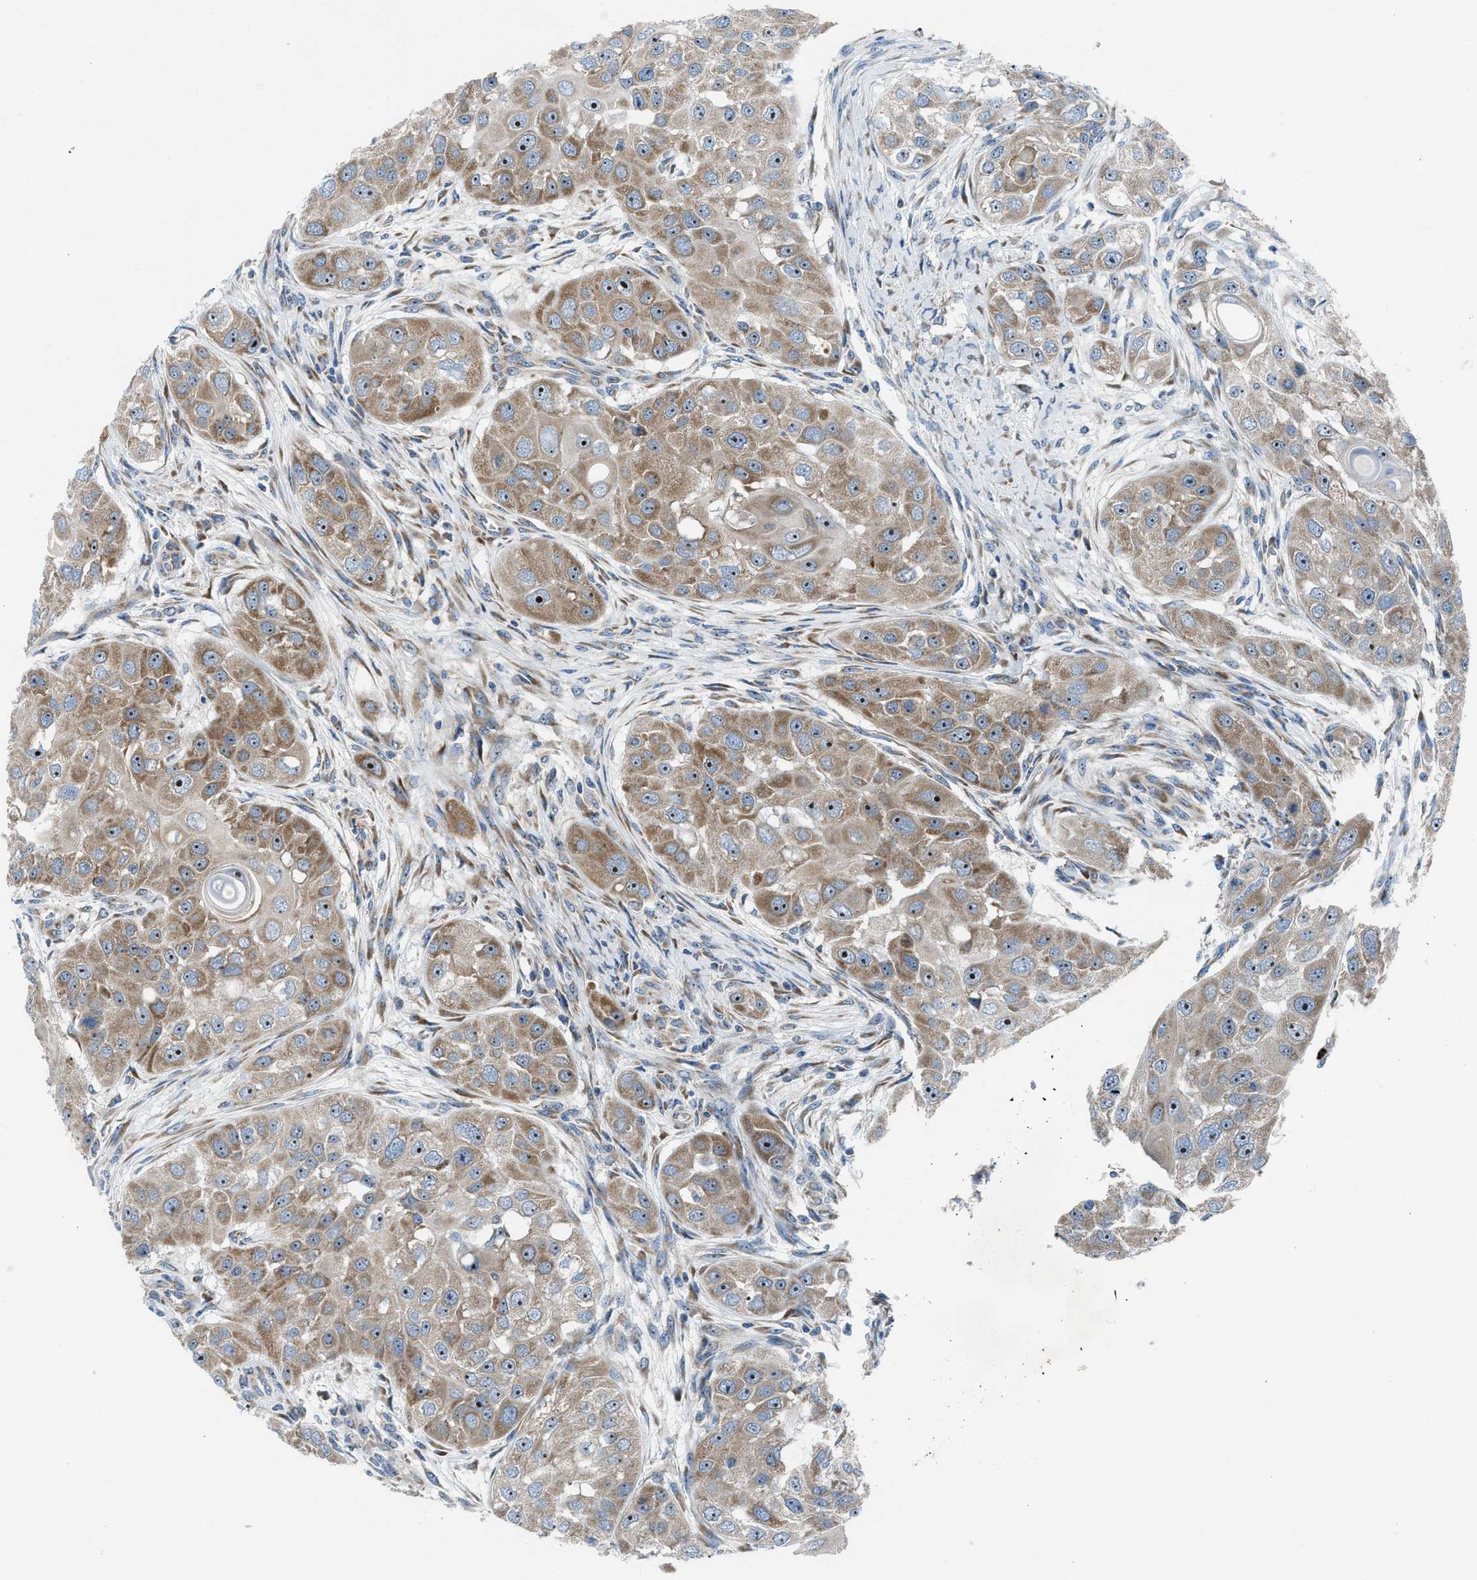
{"staining": {"intensity": "moderate", "quantity": ">75%", "location": "cytoplasmic/membranous,nuclear"}, "tissue": "head and neck cancer", "cell_type": "Tumor cells", "image_type": "cancer", "snomed": [{"axis": "morphology", "description": "Normal tissue, NOS"}, {"axis": "morphology", "description": "Squamous cell carcinoma, NOS"}, {"axis": "topography", "description": "Skeletal muscle"}, {"axis": "topography", "description": "Head-Neck"}], "caption": "Head and neck squamous cell carcinoma was stained to show a protein in brown. There is medium levels of moderate cytoplasmic/membranous and nuclear expression in approximately >75% of tumor cells.", "gene": "TPH1", "patient": {"sex": "male", "age": 51}}